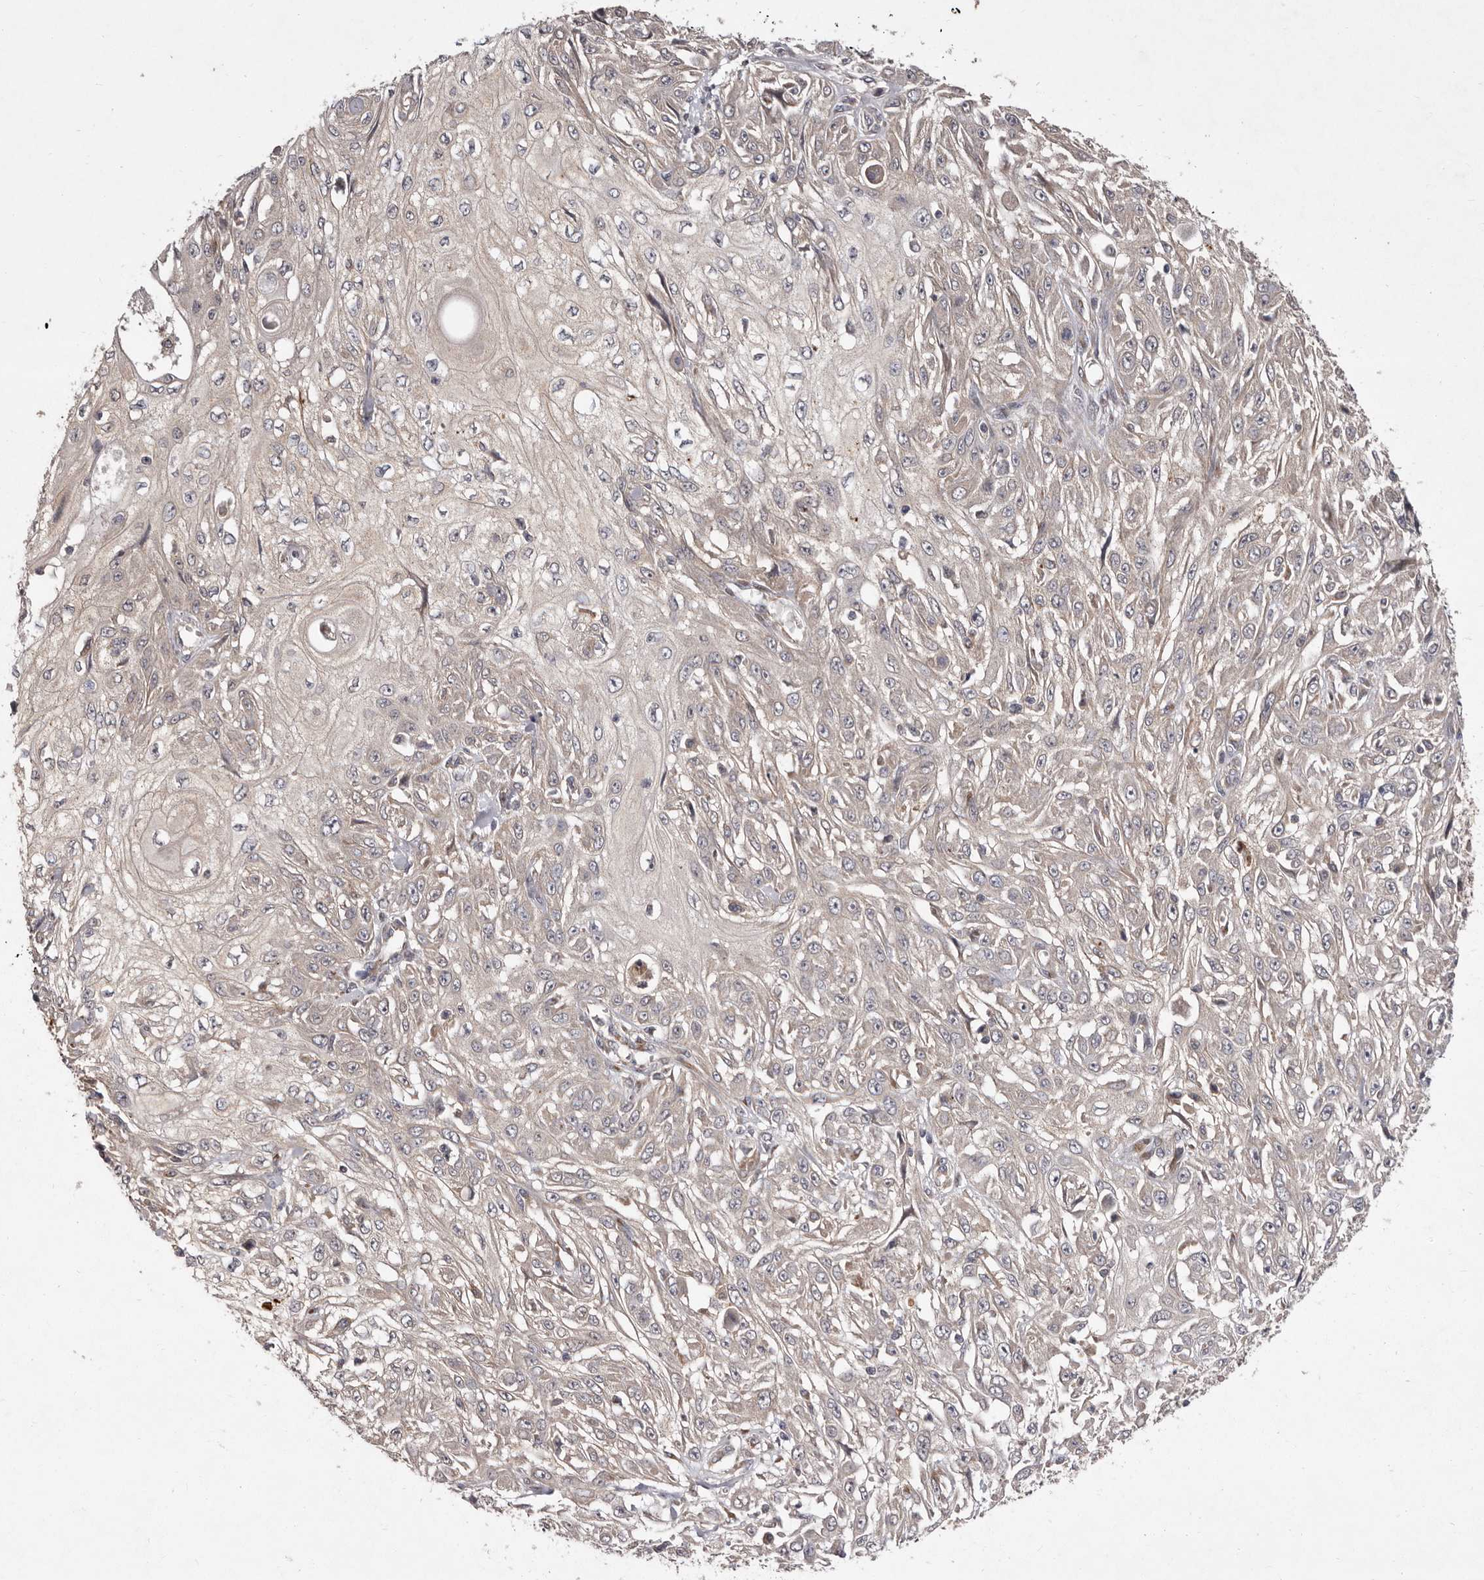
{"staining": {"intensity": "weak", "quantity": "<25%", "location": "cytoplasmic/membranous"}, "tissue": "skin cancer", "cell_type": "Tumor cells", "image_type": "cancer", "snomed": [{"axis": "morphology", "description": "Squamous cell carcinoma, NOS"}, {"axis": "morphology", "description": "Squamous cell carcinoma, metastatic, NOS"}, {"axis": "topography", "description": "Skin"}, {"axis": "topography", "description": "Lymph node"}], "caption": "IHC histopathology image of neoplastic tissue: squamous cell carcinoma (skin) stained with DAB reveals no significant protein expression in tumor cells. Brightfield microscopy of IHC stained with DAB (3,3'-diaminobenzidine) (brown) and hematoxylin (blue), captured at high magnification.", "gene": "FLAD1", "patient": {"sex": "male", "age": 75}}